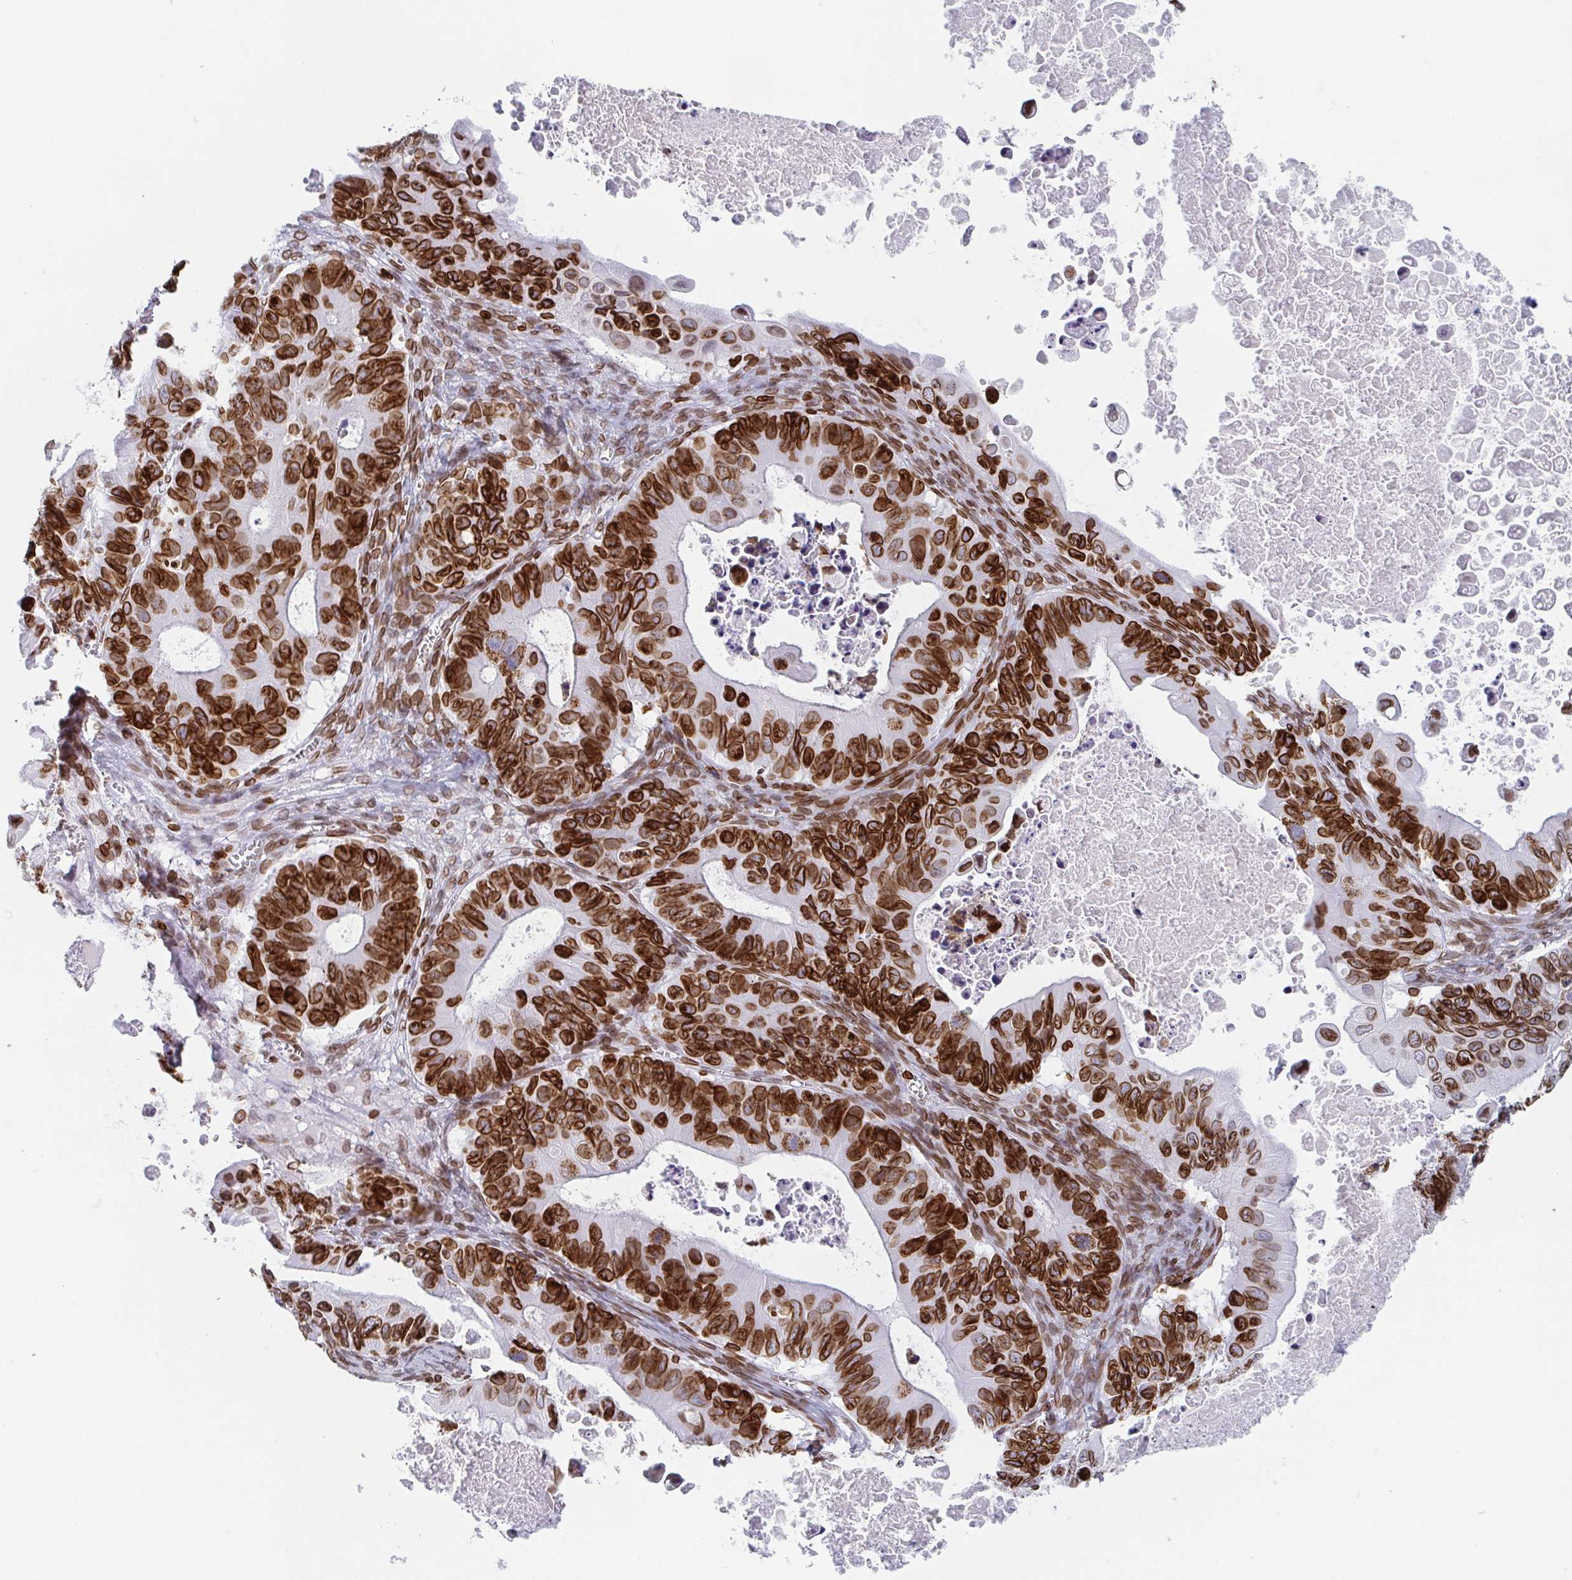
{"staining": {"intensity": "strong", "quantity": ">75%", "location": "cytoplasmic/membranous,nuclear"}, "tissue": "ovarian cancer", "cell_type": "Tumor cells", "image_type": "cancer", "snomed": [{"axis": "morphology", "description": "Cystadenocarcinoma, mucinous, NOS"}, {"axis": "topography", "description": "Ovary"}], "caption": "A brown stain highlights strong cytoplasmic/membranous and nuclear staining of a protein in human ovarian mucinous cystadenocarcinoma tumor cells.", "gene": "BTBD7", "patient": {"sex": "female", "age": 64}}